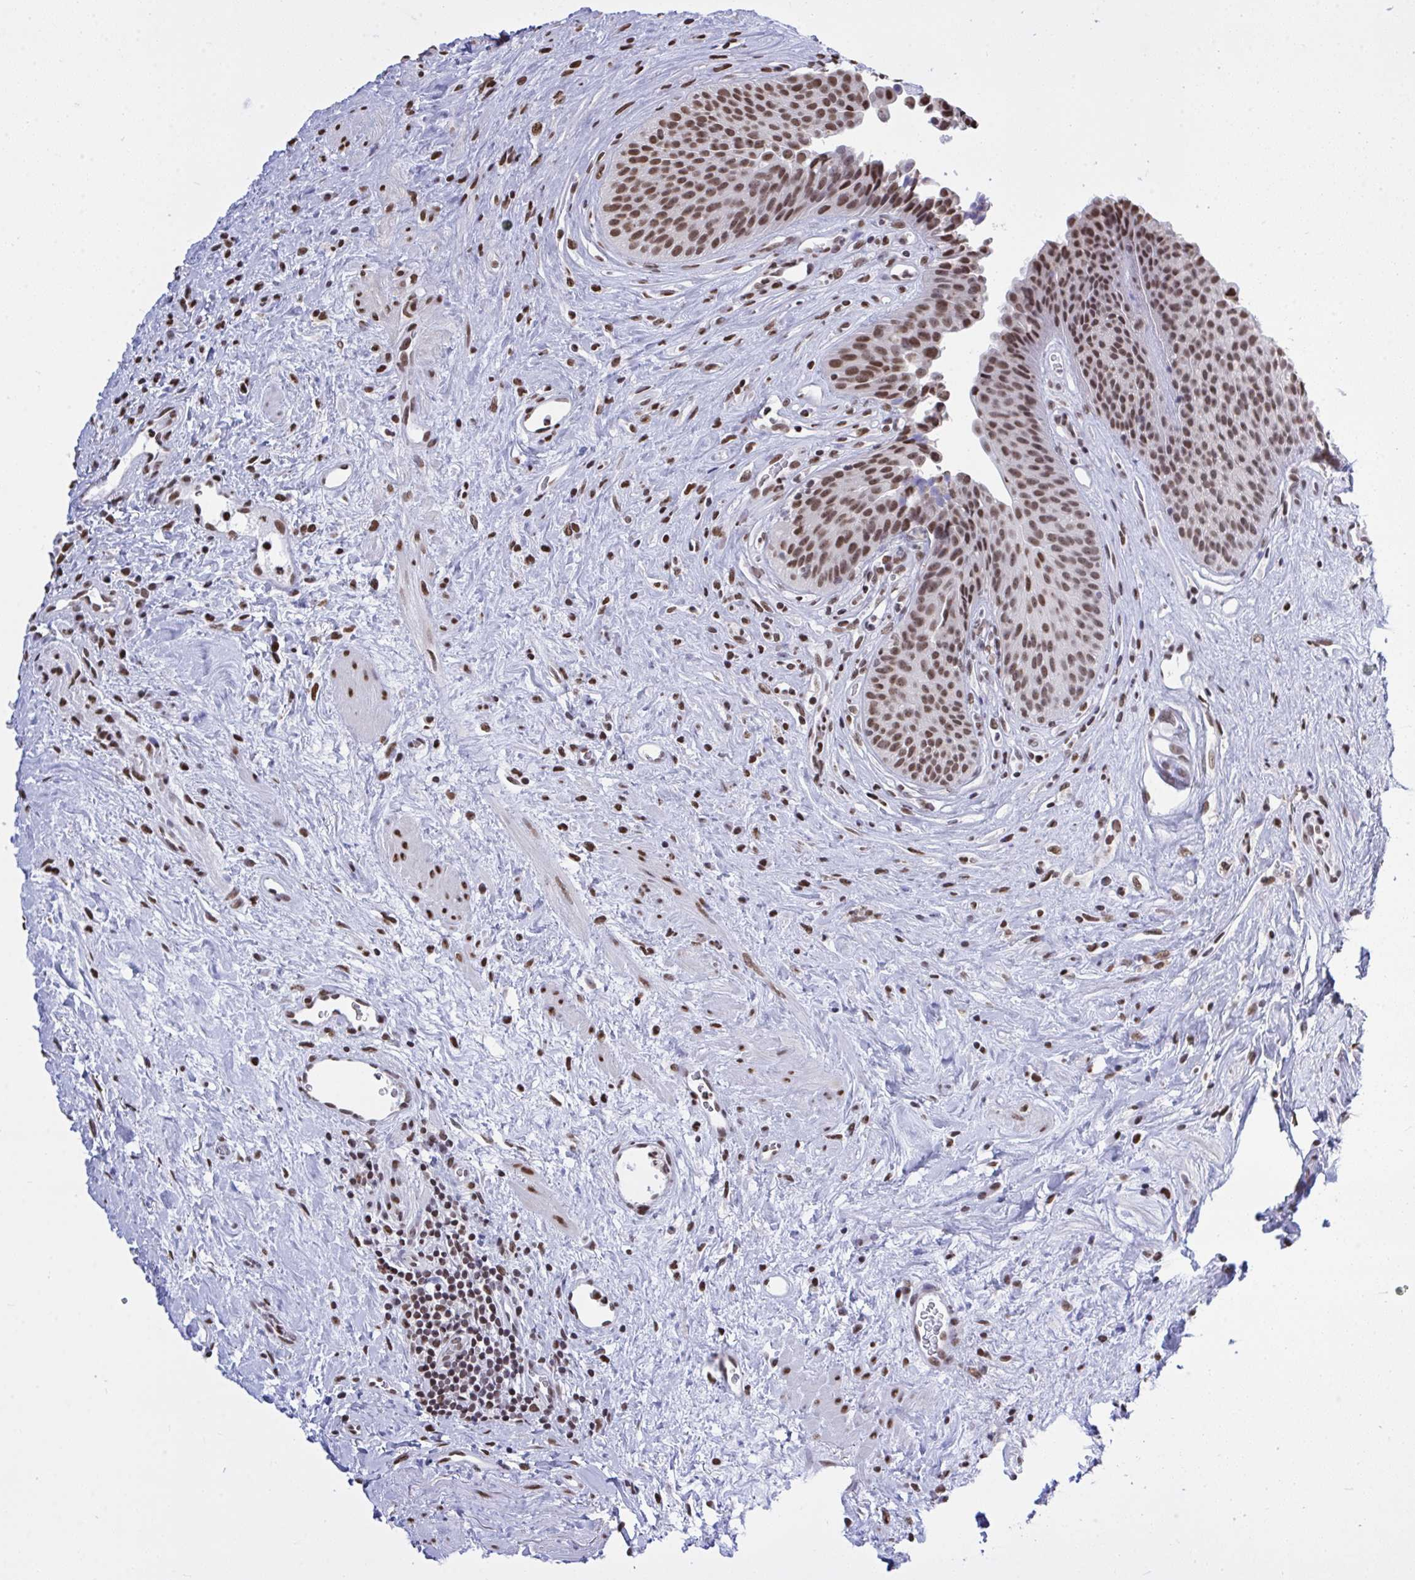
{"staining": {"intensity": "strong", "quantity": ">75%", "location": "nuclear"}, "tissue": "urinary bladder", "cell_type": "Urothelial cells", "image_type": "normal", "snomed": [{"axis": "morphology", "description": "Normal tissue, NOS"}, {"axis": "topography", "description": "Urinary bladder"}], "caption": "About >75% of urothelial cells in unremarkable urinary bladder show strong nuclear protein positivity as visualized by brown immunohistochemical staining.", "gene": "HNRNPDL", "patient": {"sex": "female", "age": 56}}